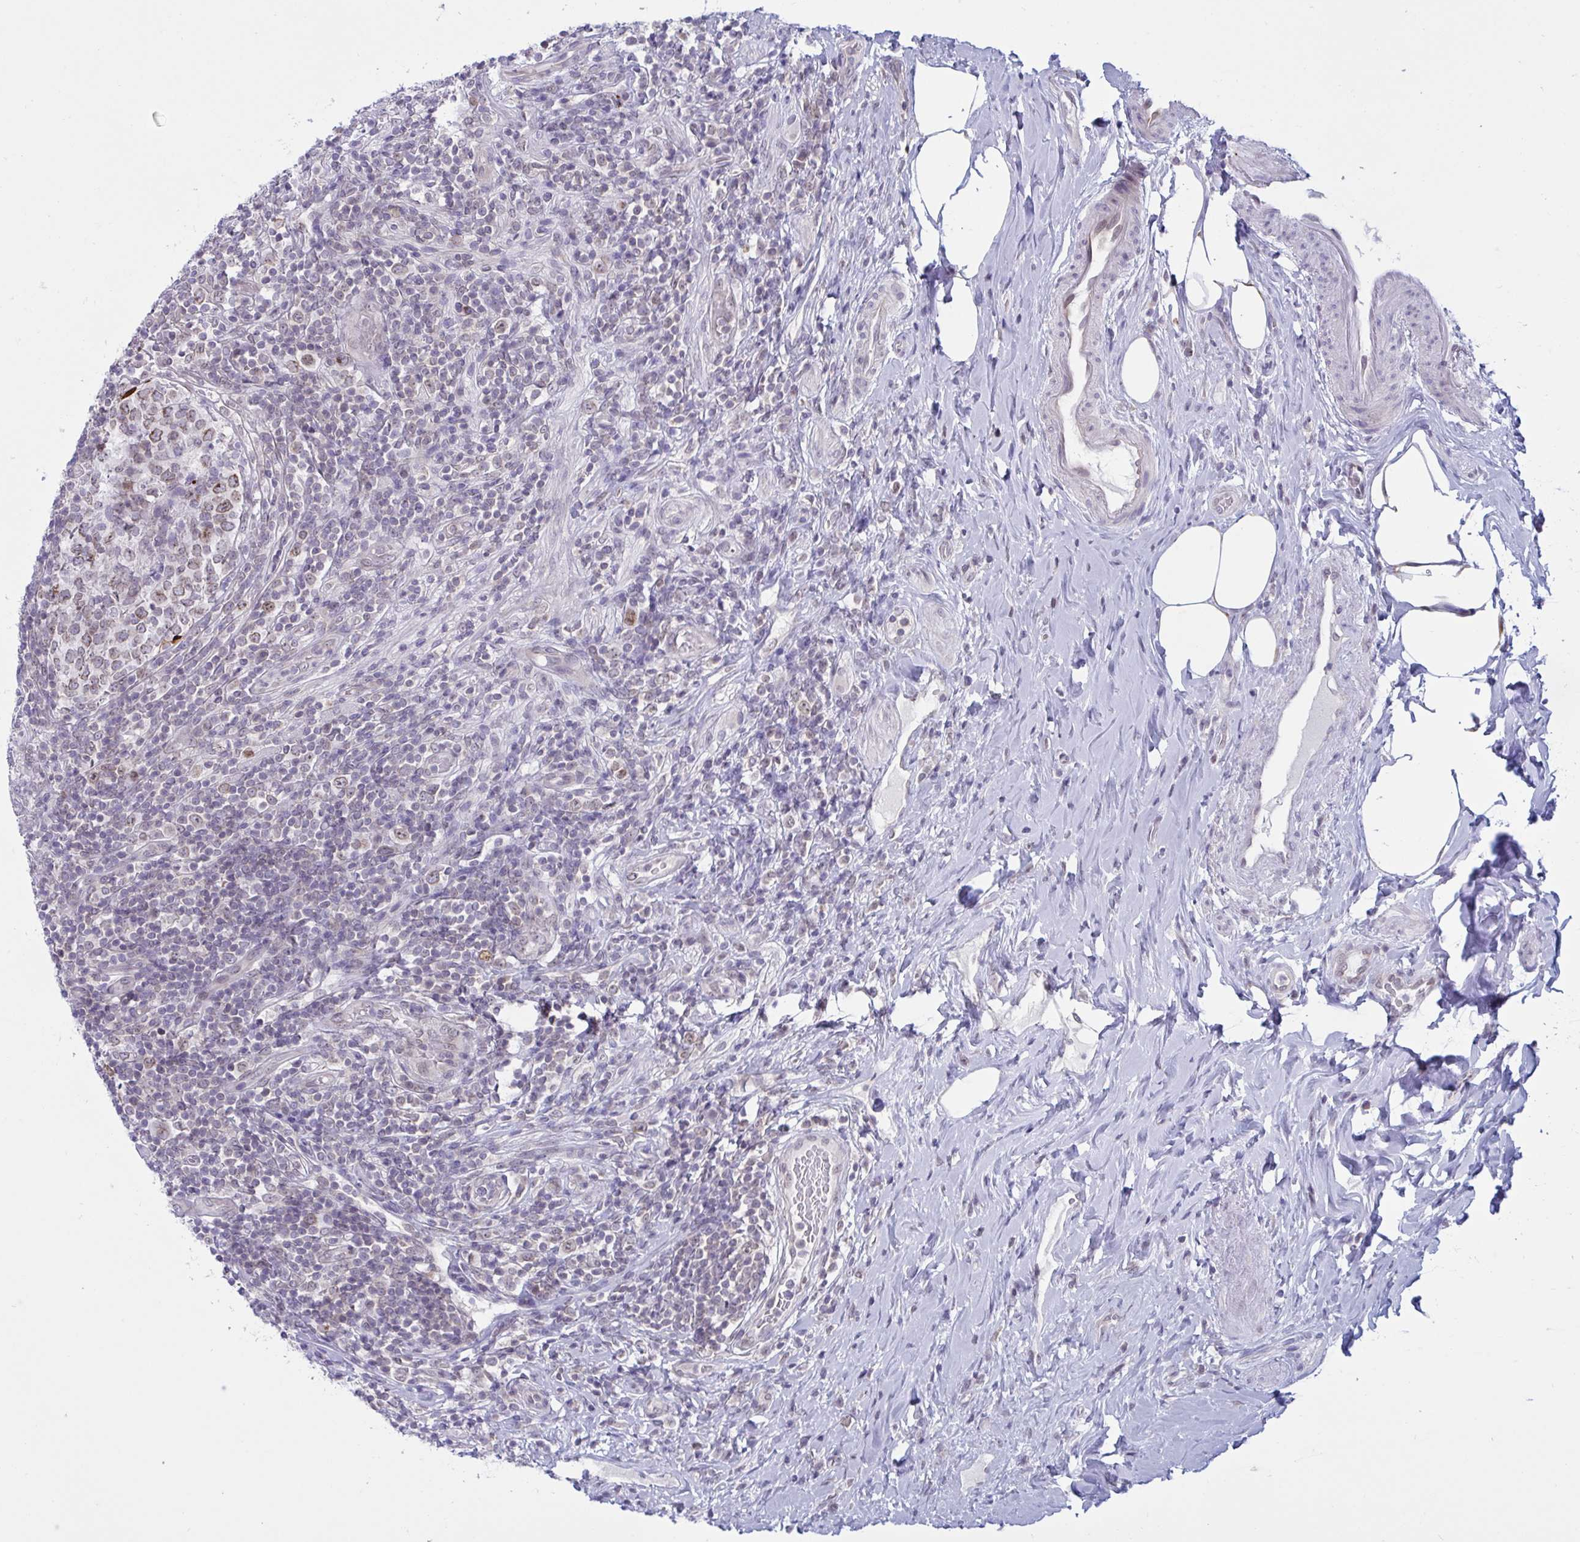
{"staining": {"intensity": "weak", "quantity": "25%-75%", "location": "nuclear"}, "tissue": "appendix", "cell_type": "Glandular cells", "image_type": "normal", "snomed": [{"axis": "morphology", "description": "Normal tissue, NOS"}, {"axis": "topography", "description": "Appendix"}], "caption": "DAB immunohistochemical staining of normal human appendix demonstrates weak nuclear protein positivity in approximately 25%-75% of glandular cells.", "gene": "DOCK11", "patient": {"sex": "female", "age": 43}}